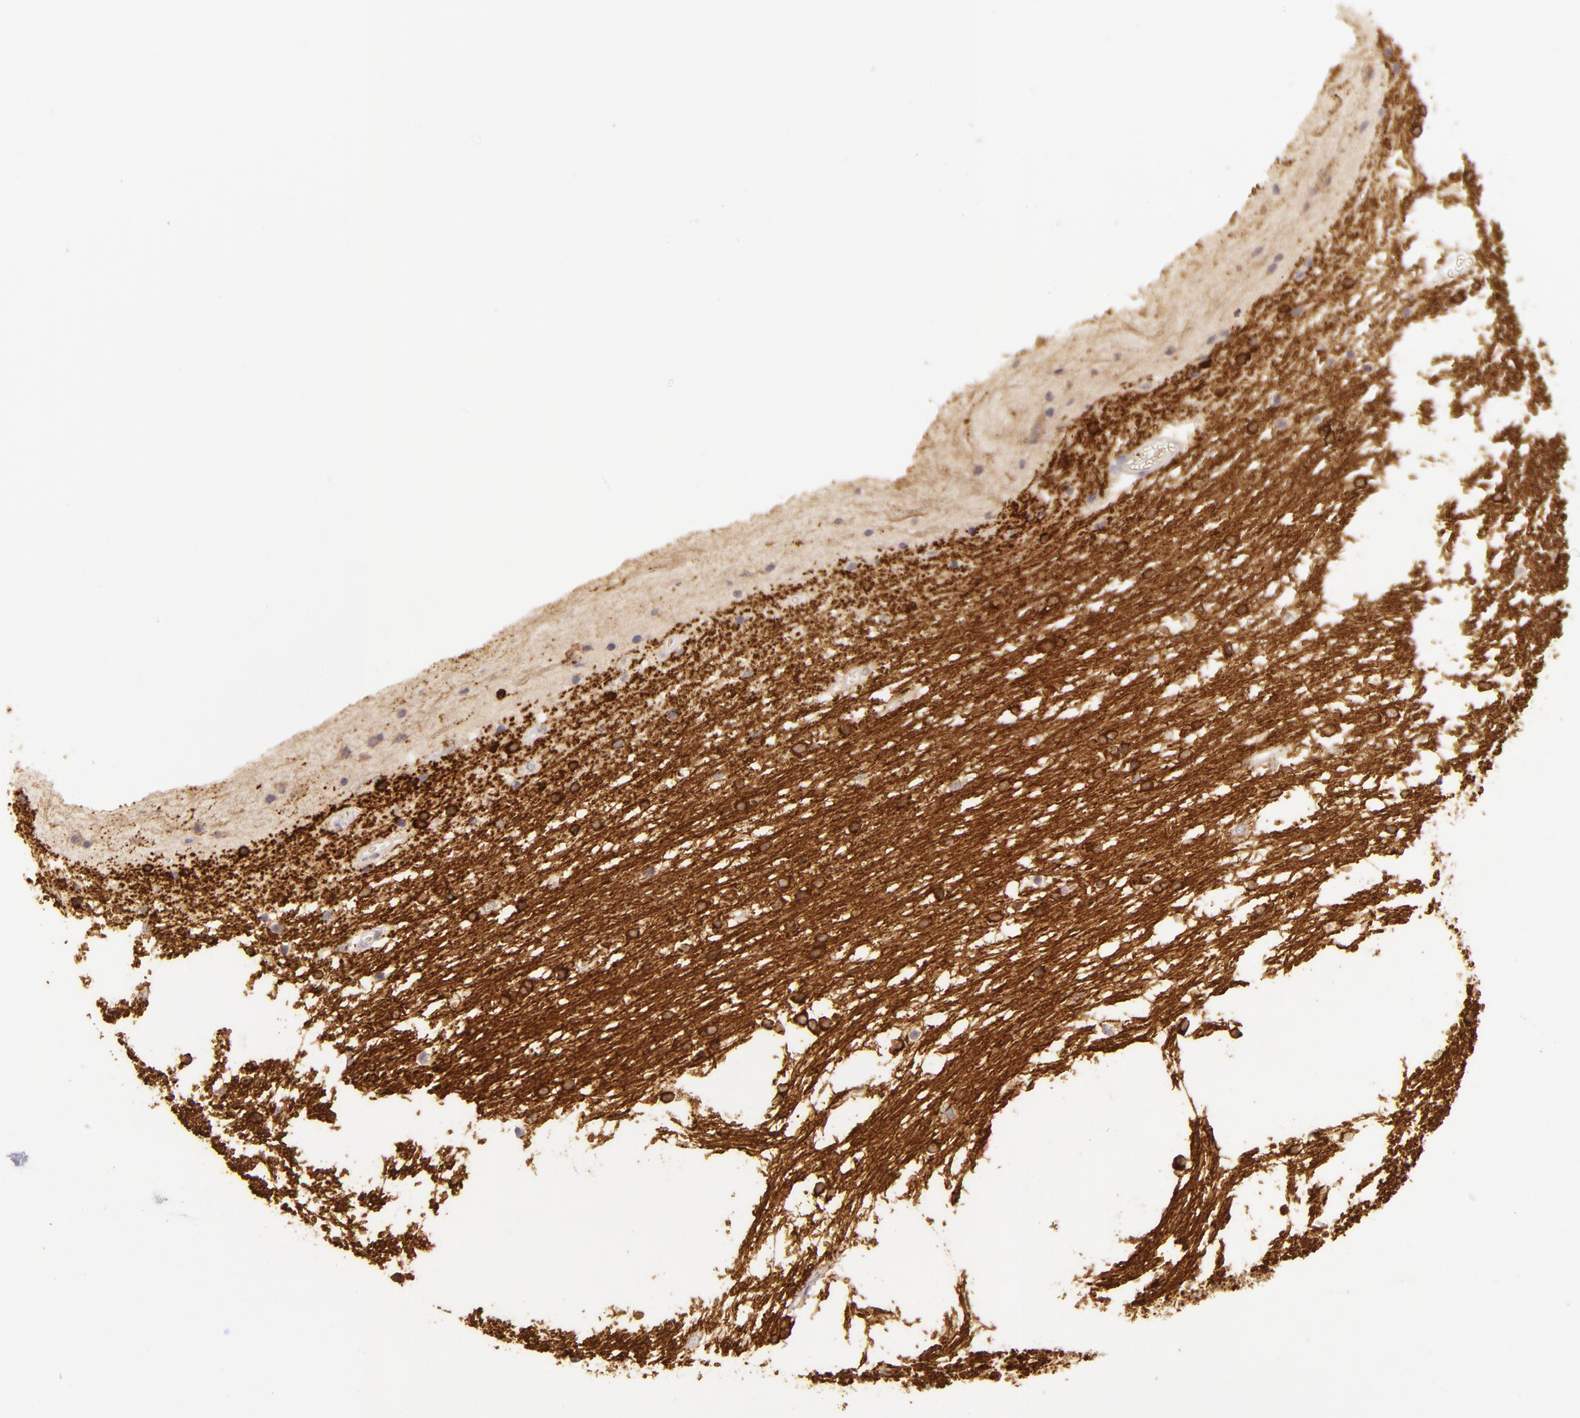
{"staining": {"intensity": "moderate", "quantity": "25%-75%", "location": "cytoplasmic/membranous"}, "tissue": "caudate", "cell_type": "Glial cells", "image_type": "normal", "snomed": [{"axis": "morphology", "description": "Normal tissue, NOS"}, {"axis": "topography", "description": "Lateral ventricle wall"}], "caption": "IHC image of unremarkable human caudate stained for a protein (brown), which displays medium levels of moderate cytoplasmic/membranous staining in about 25%-75% of glial cells.", "gene": "ZC3H7B", "patient": {"sex": "female", "age": 19}}